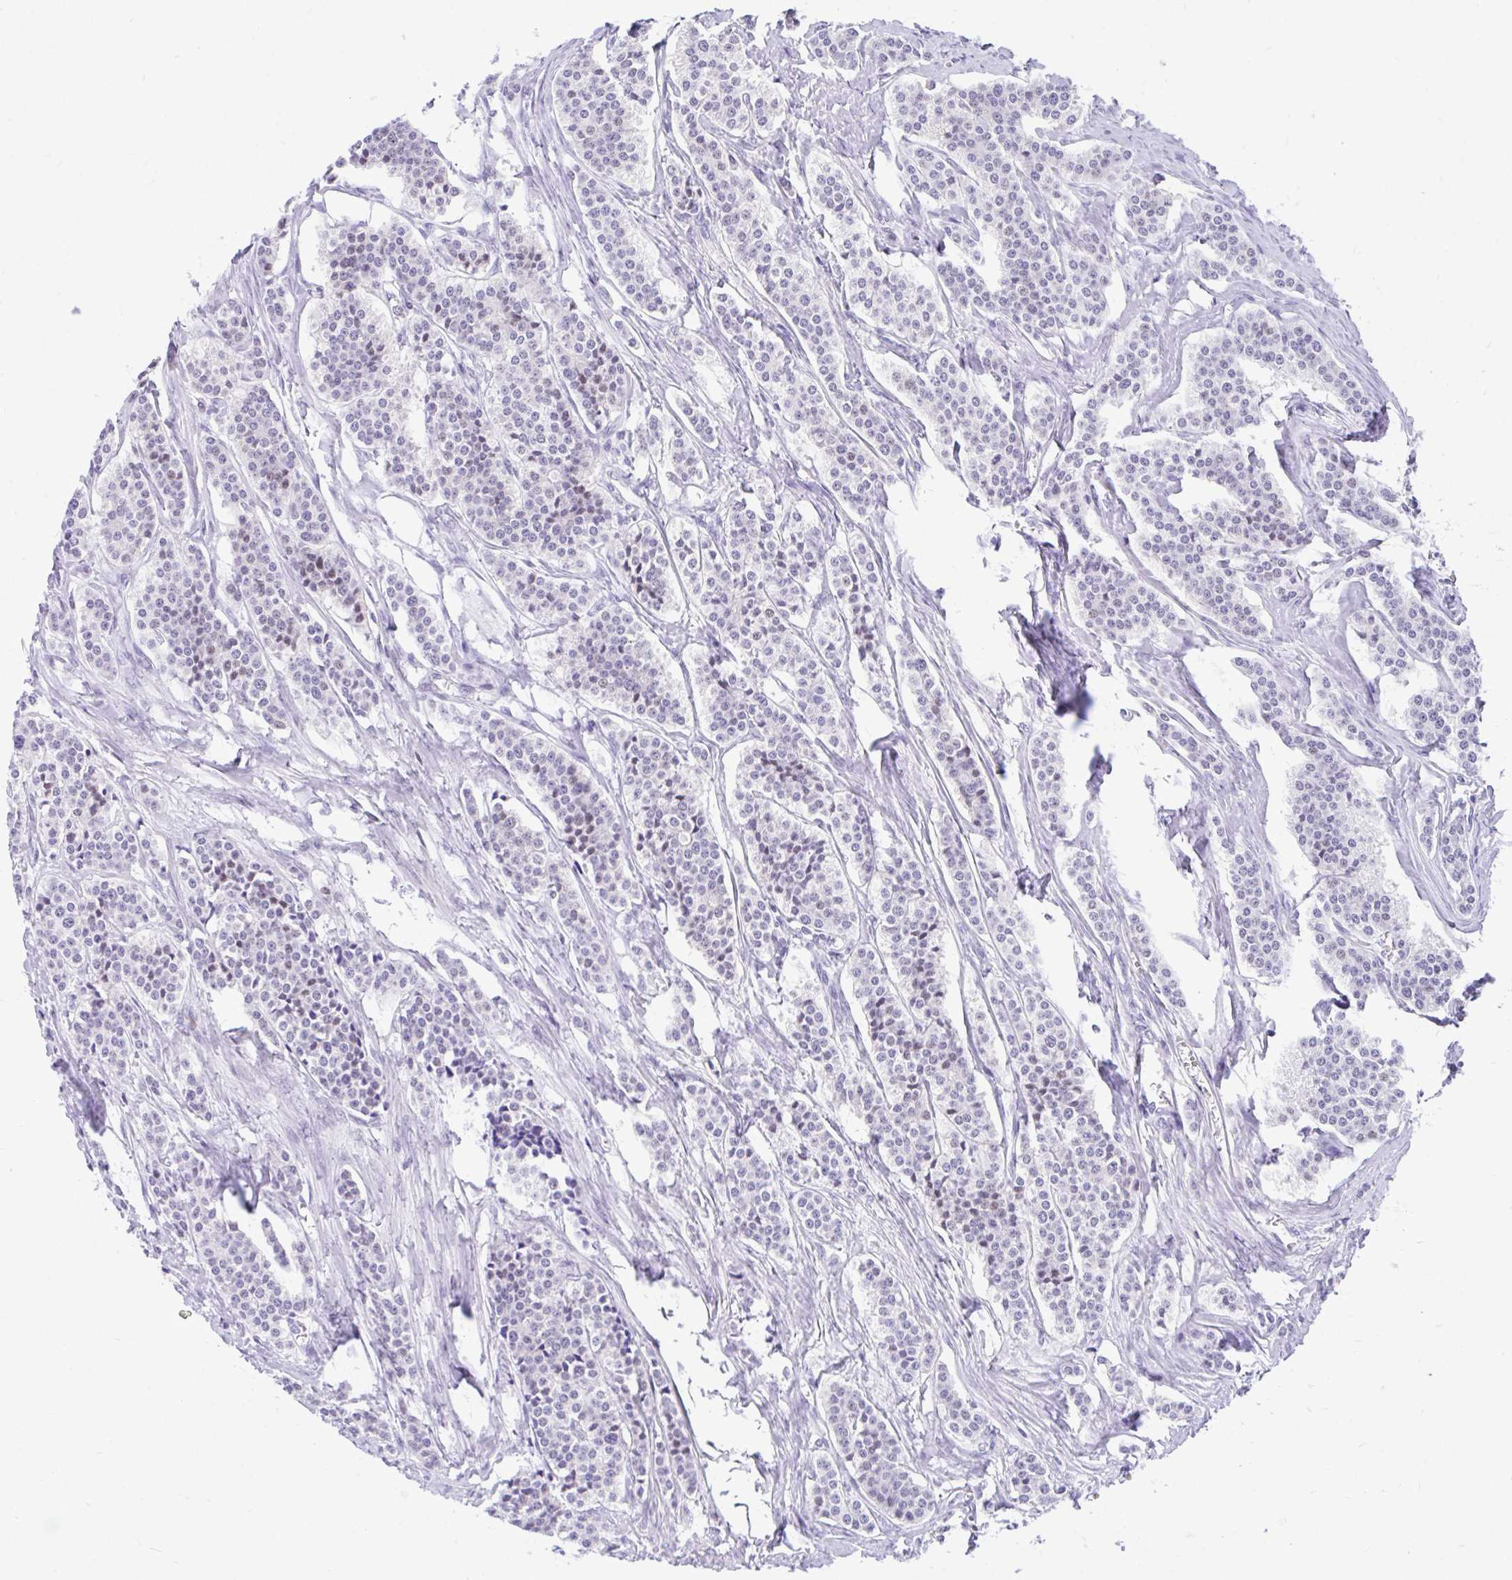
{"staining": {"intensity": "negative", "quantity": "none", "location": "none"}, "tissue": "carcinoid", "cell_type": "Tumor cells", "image_type": "cancer", "snomed": [{"axis": "morphology", "description": "Carcinoid, malignant, NOS"}, {"axis": "topography", "description": "Small intestine"}], "caption": "Protein analysis of malignant carcinoid reveals no significant staining in tumor cells. (Stains: DAB IHC with hematoxylin counter stain, Microscopy: brightfield microscopy at high magnification).", "gene": "GLB1L2", "patient": {"sex": "male", "age": 63}}